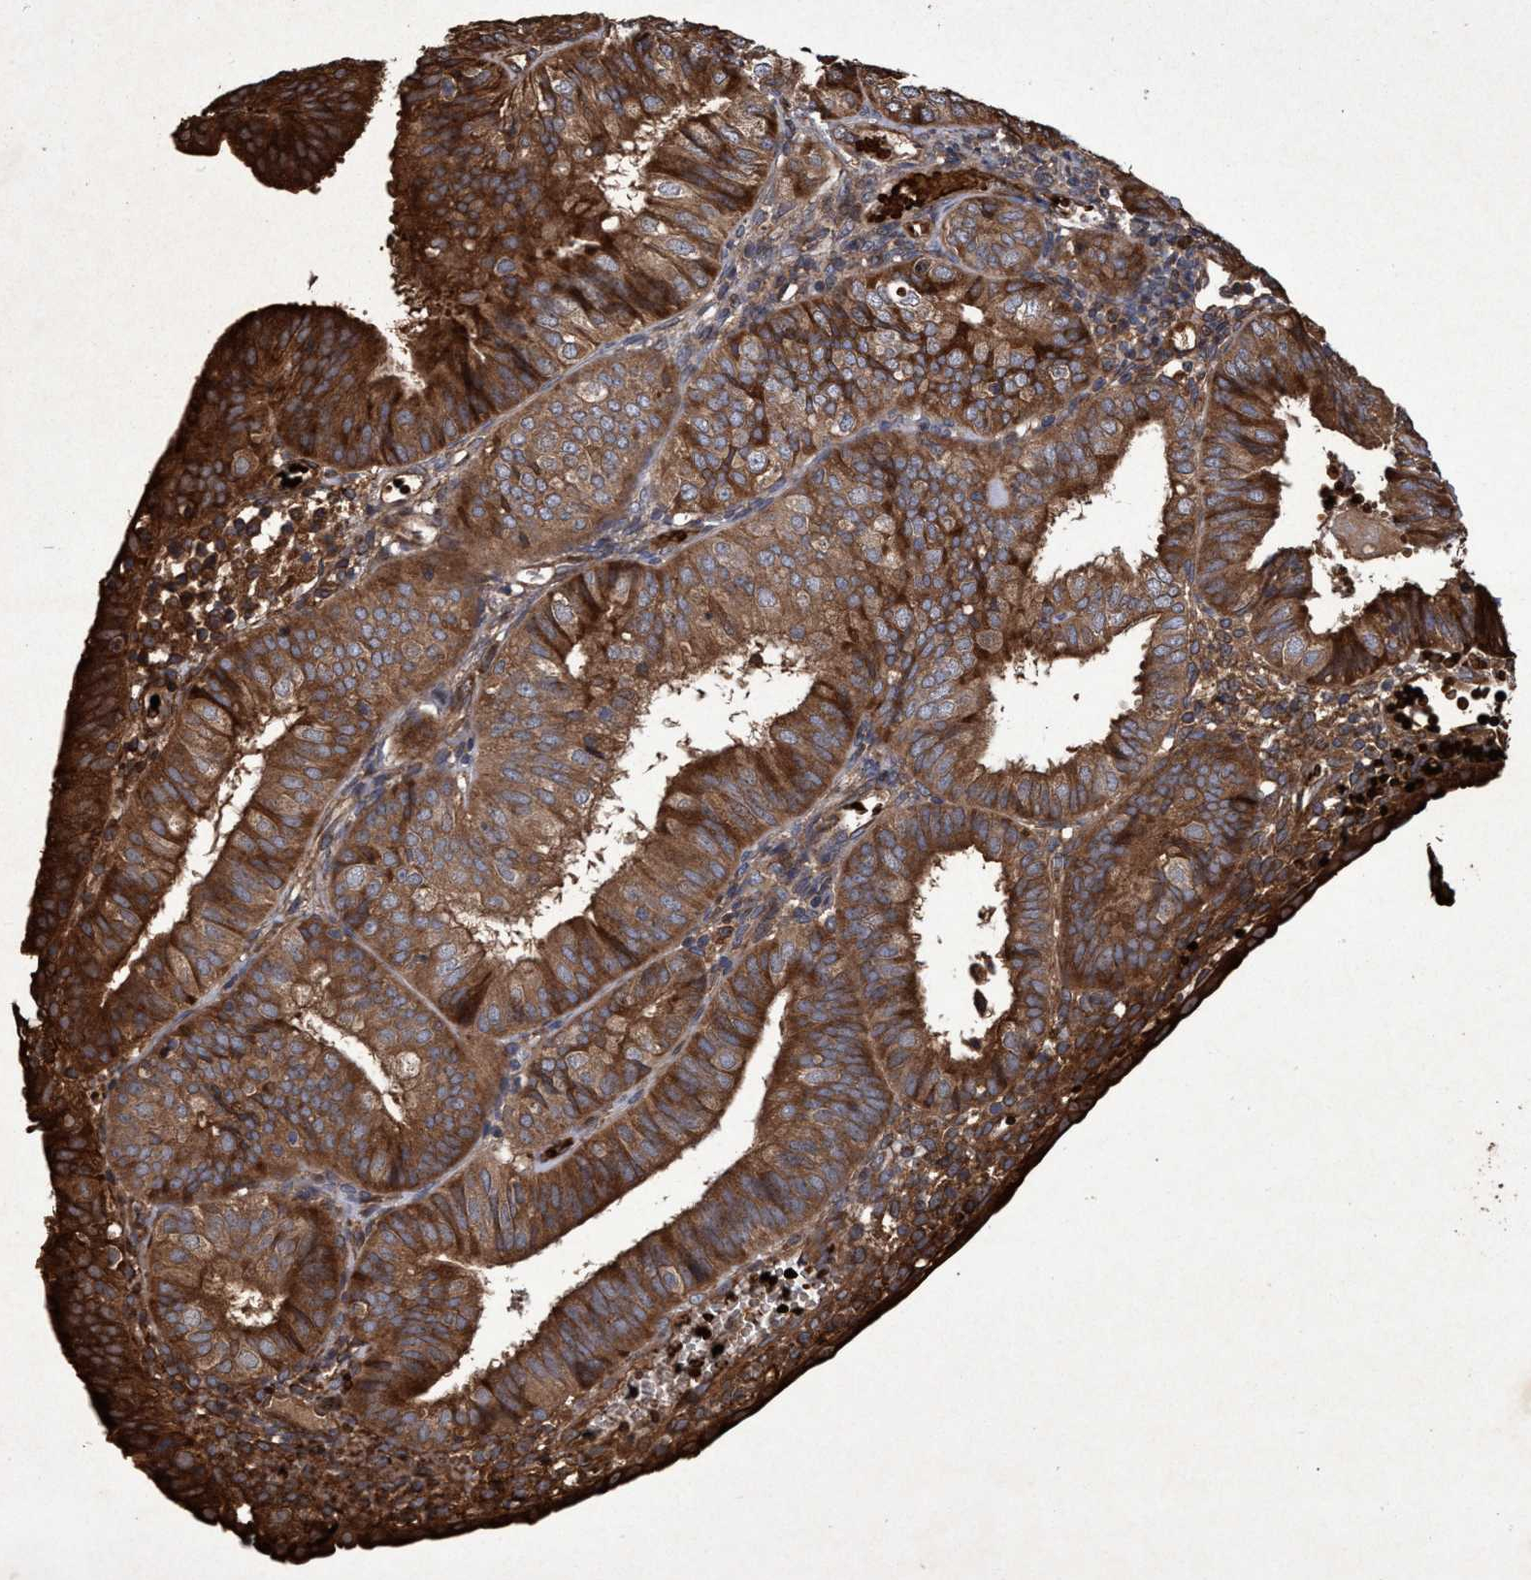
{"staining": {"intensity": "strong", "quantity": ">75%", "location": "cytoplasmic/membranous"}, "tissue": "endometrial cancer", "cell_type": "Tumor cells", "image_type": "cancer", "snomed": [{"axis": "morphology", "description": "Adenocarcinoma, NOS"}, {"axis": "topography", "description": "Endometrium"}], "caption": "This photomicrograph exhibits IHC staining of human endometrial adenocarcinoma, with high strong cytoplasmic/membranous staining in approximately >75% of tumor cells.", "gene": "CHMP6", "patient": {"sex": "female", "age": 58}}